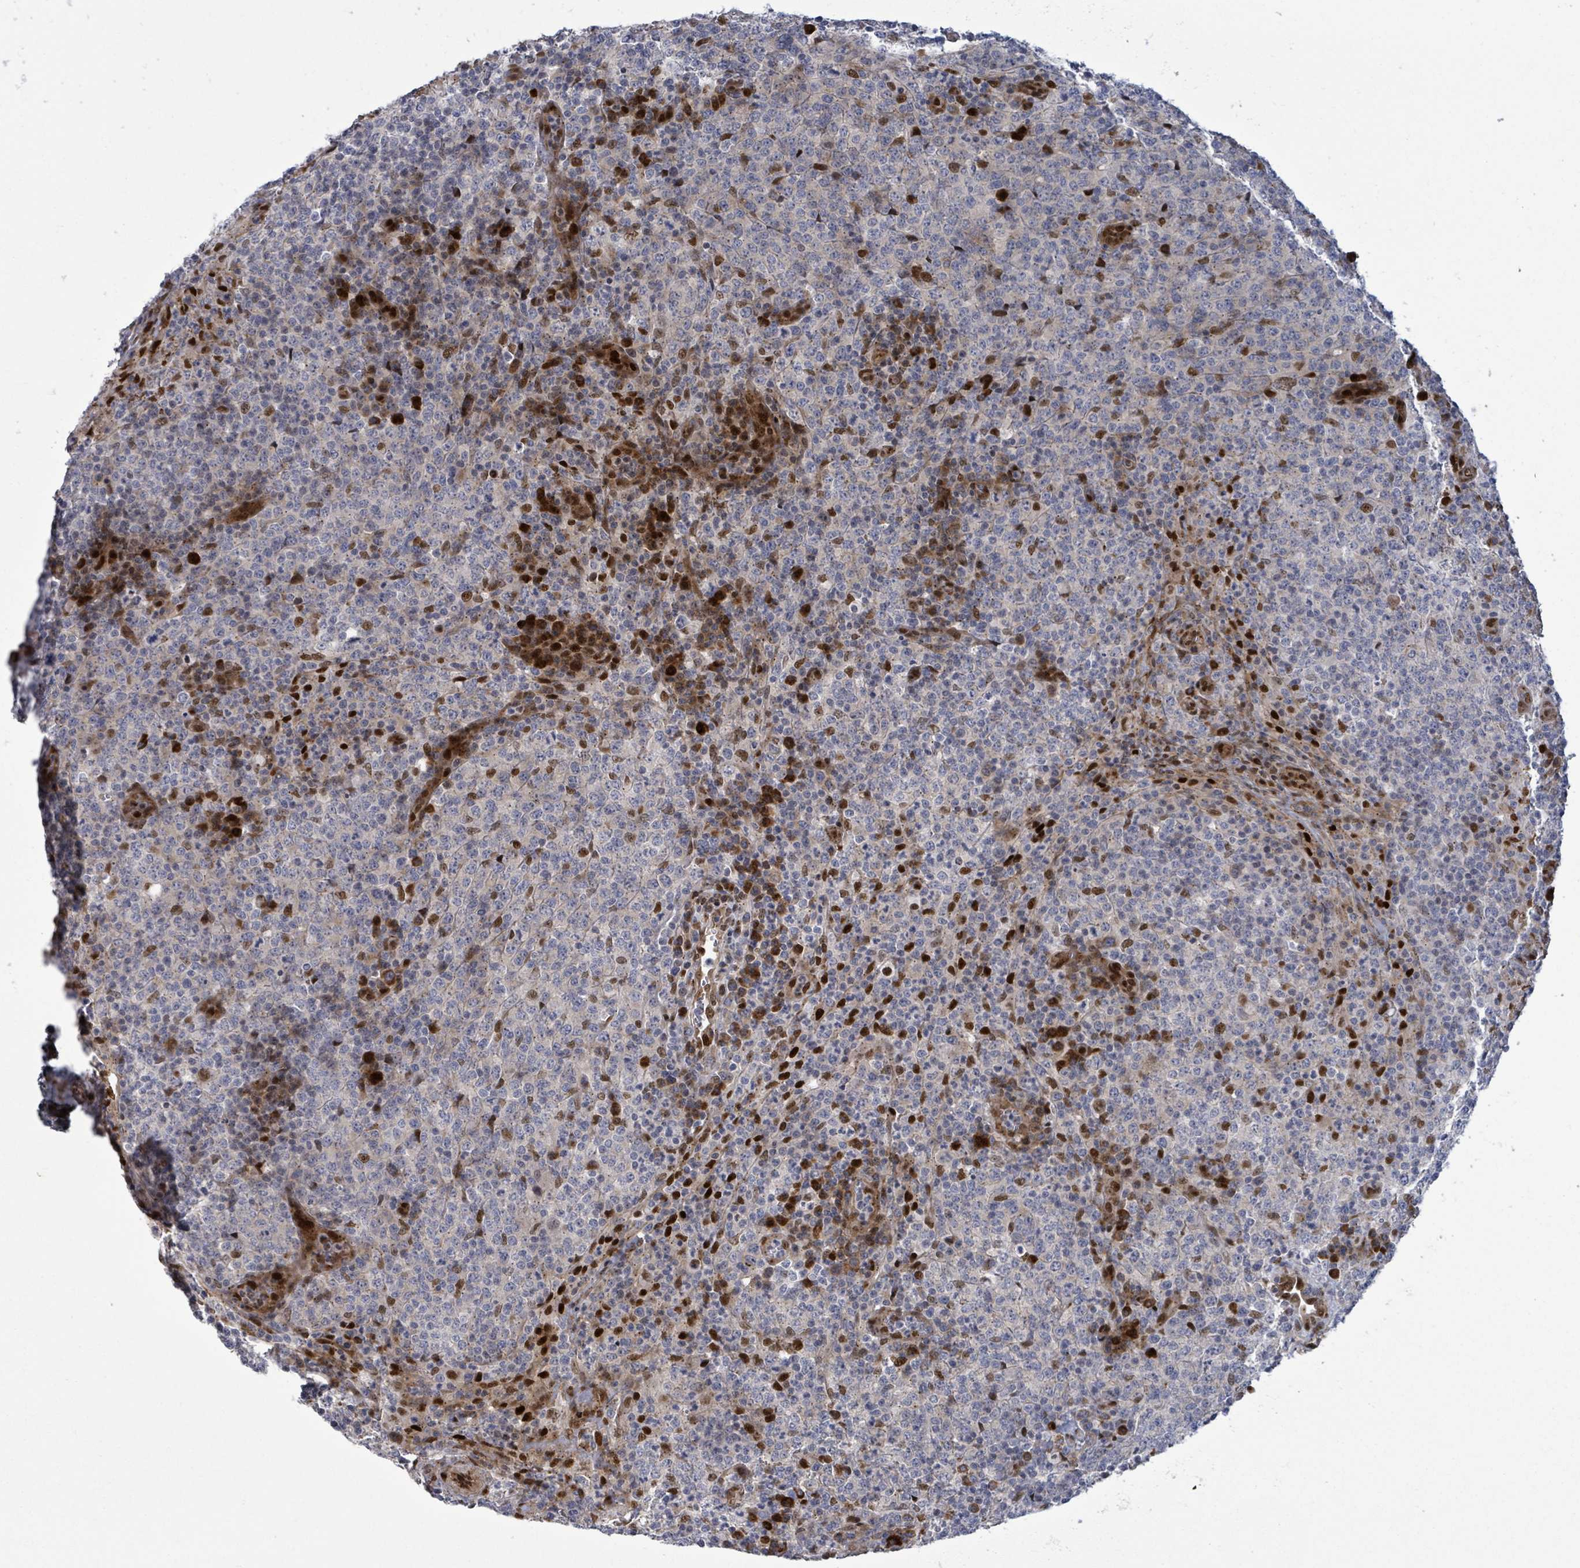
{"staining": {"intensity": "negative", "quantity": "none", "location": "none"}, "tissue": "lymphoma", "cell_type": "Tumor cells", "image_type": "cancer", "snomed": [{"axis": "morphology", "description": "Malignant lymphoma, non-Hodgkin's type, High grade"}, {"axis": "topography", "description": "Lymph node"}], "caption": "Human lymphoma stained for a protein using IHC displays no staining in tumor cells.", "gene": "TUSC1", "patient": {"sex": "male", "age": 54}}